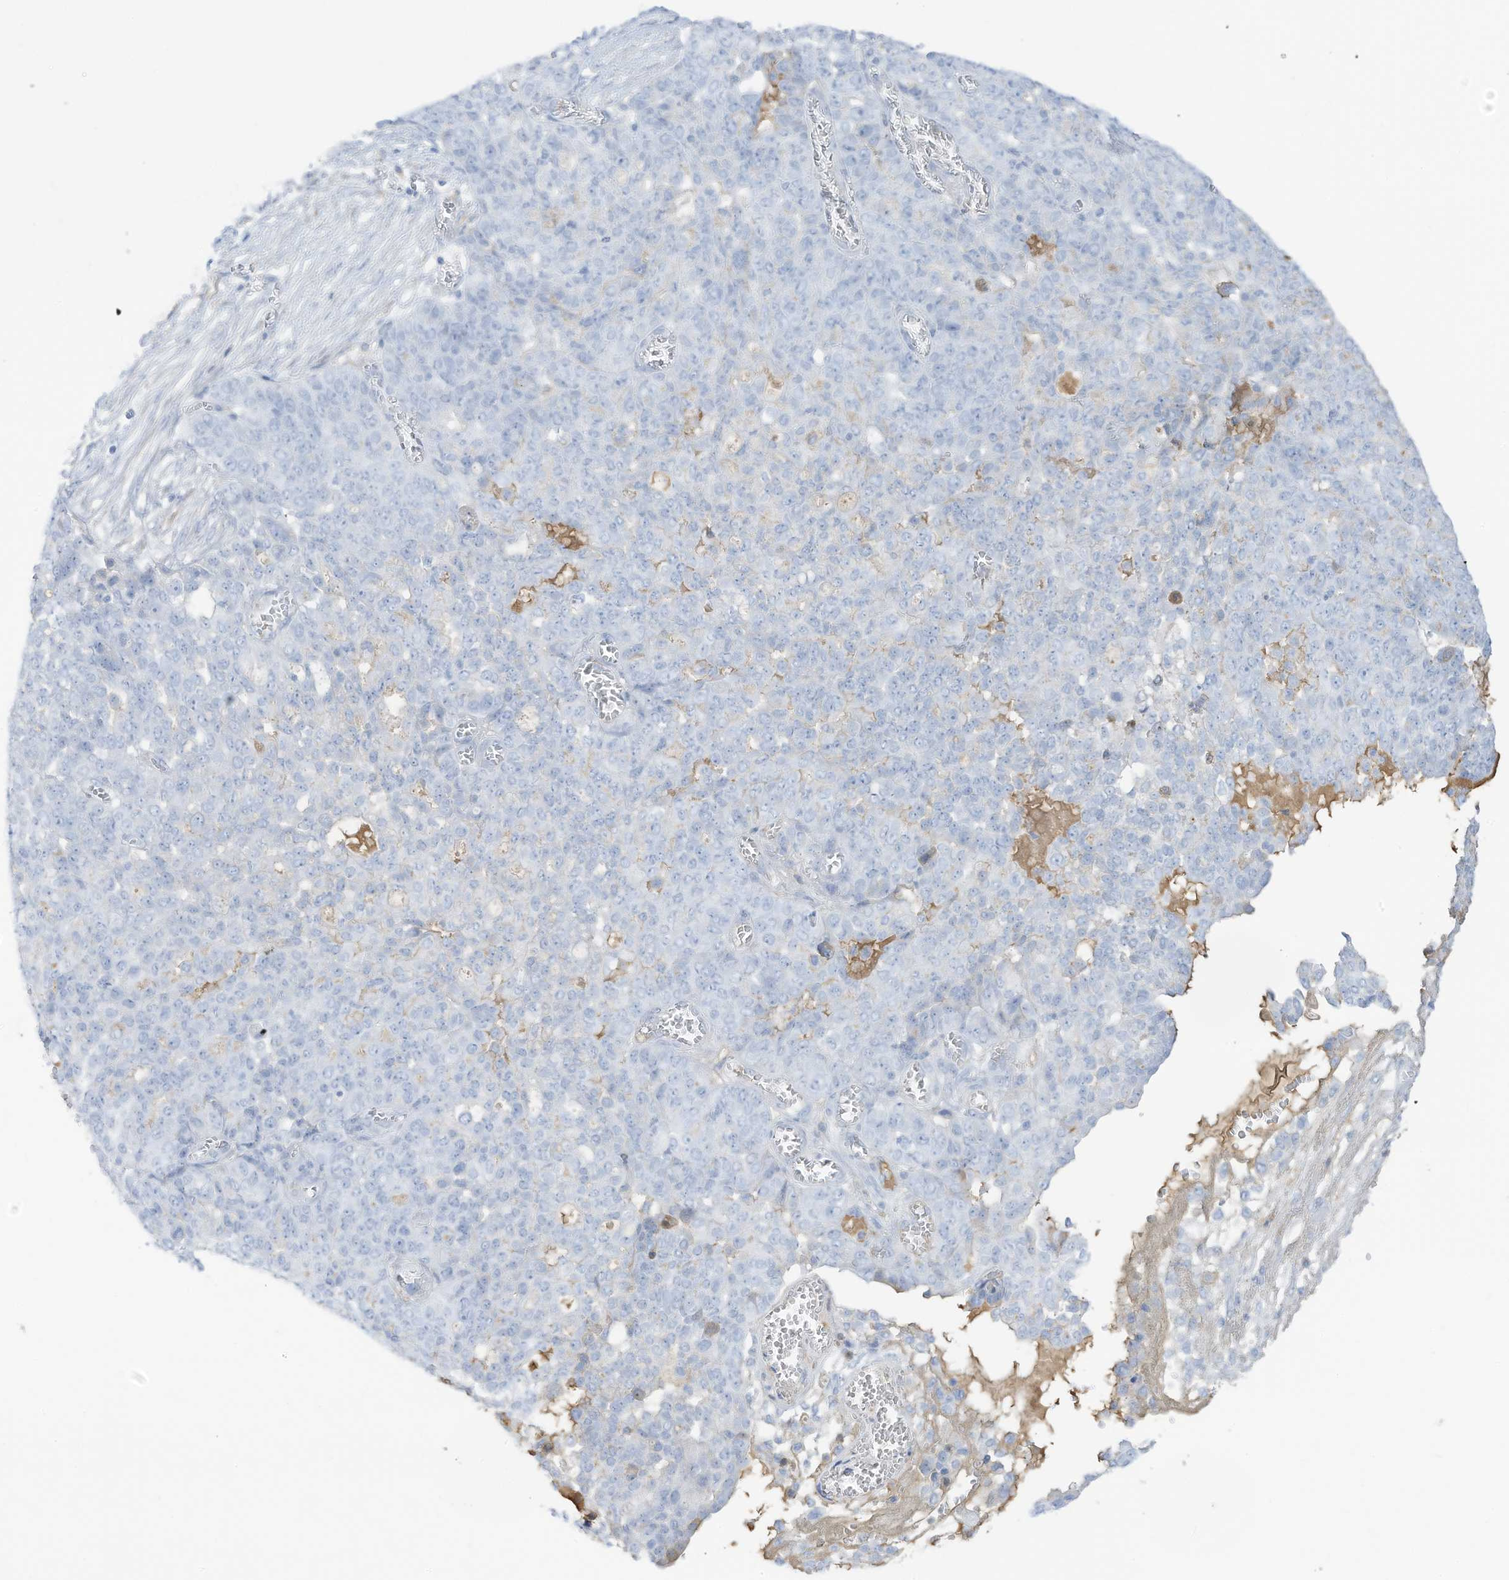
{"staining": {"intensity": "negative", "quantity": "none", "location": "none"}, "tissue": "ovarian cancer", "cell_type": "Tumor cells", "image_type": "cancer", "snomed": [{"axis": "morphology", "description": "Cystadenocarcinoma, serous, NOS"}, {"axis": "topography", "description": "Soft tissue"}, {"axis": "topography", "description": "Ovary"}], "caption": "An immunohistochemistry micrograph of ovarian cancer (serous cystadenocarcinoma) is shown. There is no staining in tumor cells of ovarian cancer (serous cystadenocarcinoma). (DAB (3,3'-diaminobenzidine) immunohistochemistry (IHC) with hematoxylin counter stain).", "gene": "HSD17B13", "patient": {"sex": "female", "age": 57}}